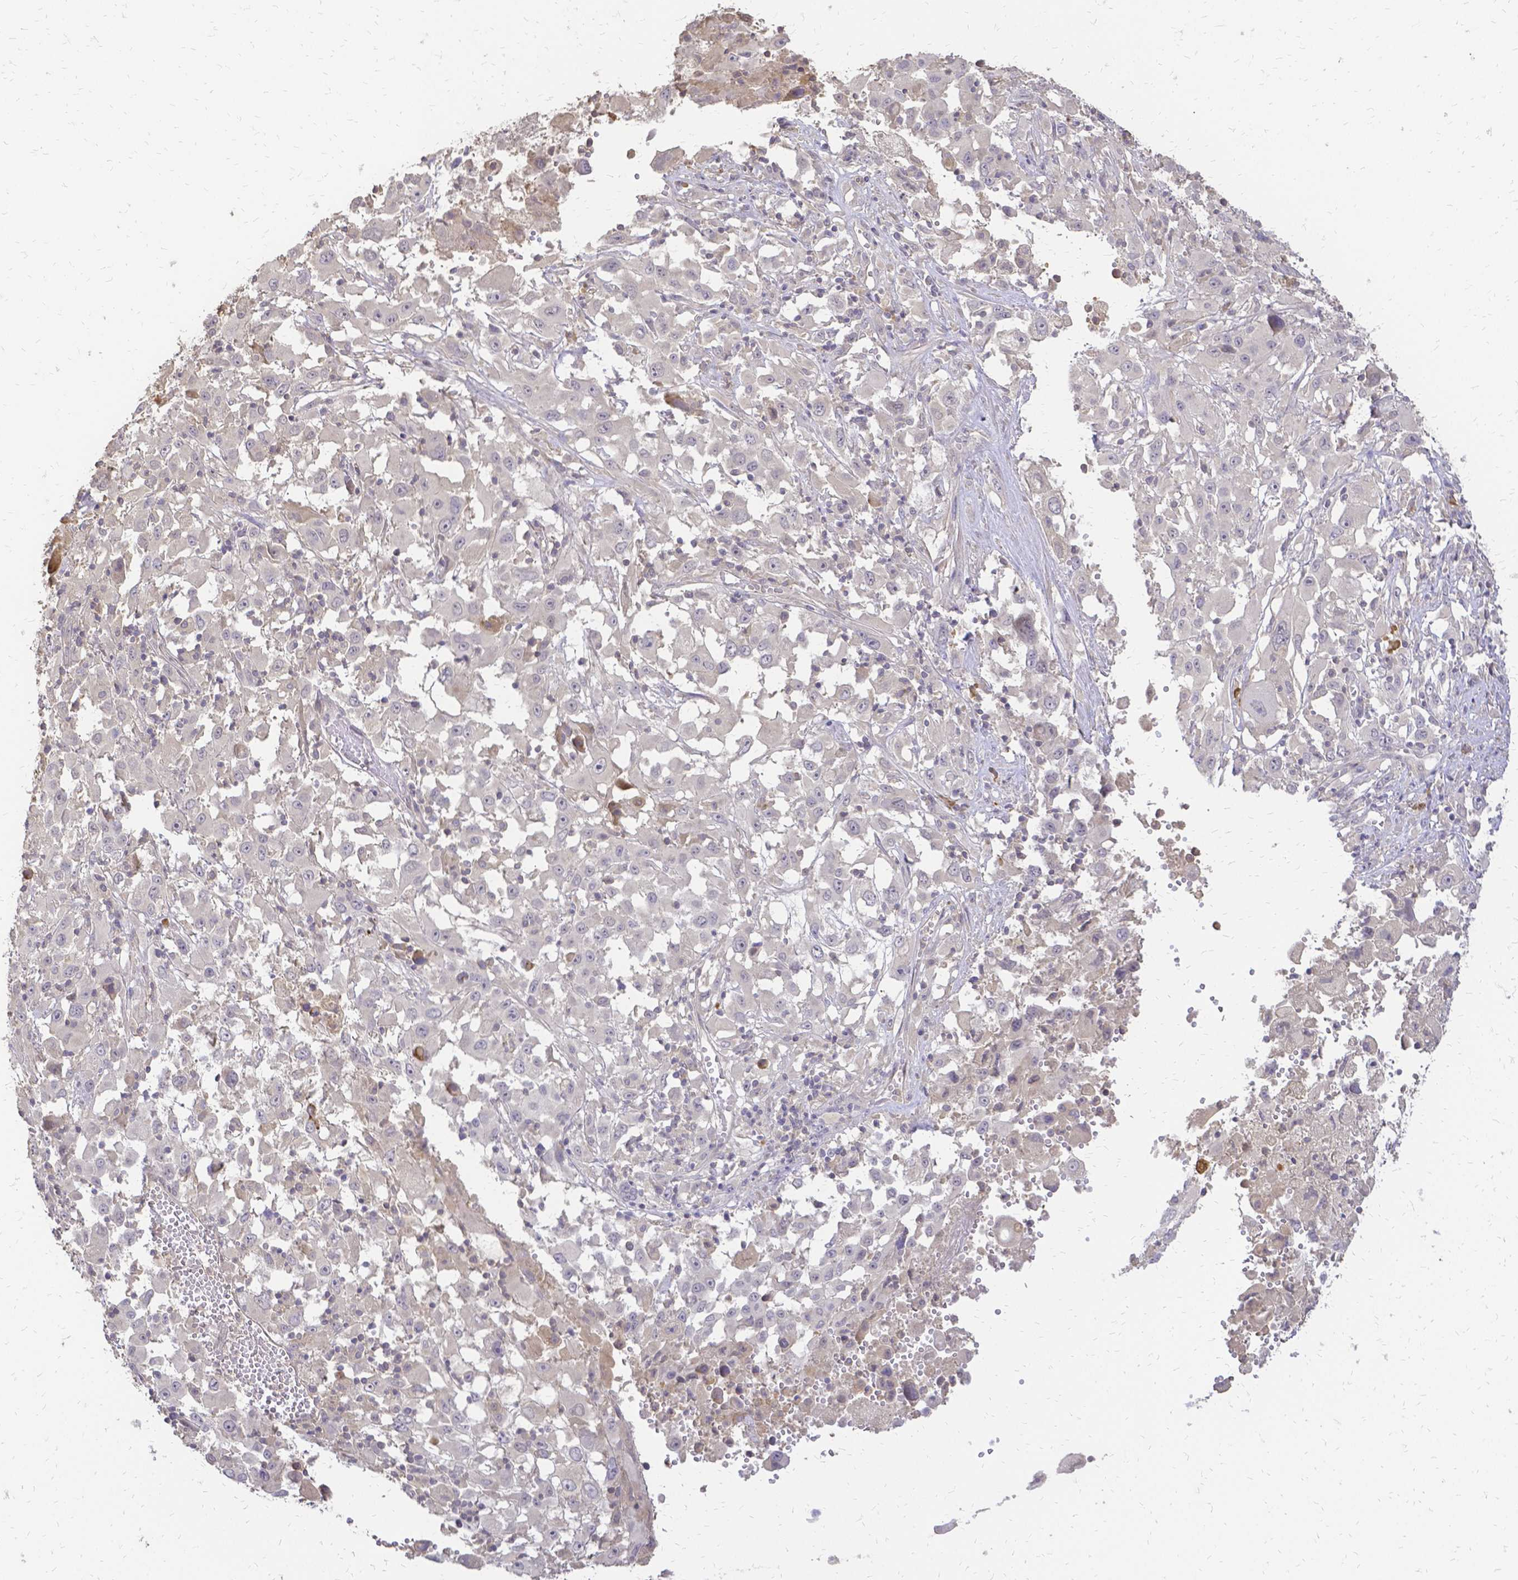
{"staining": {"intensity": "negative", "quantity": "none", "location": "none"}, "tissue": "melanoma", "cell_type": "Tumor cells", "image_type": "cancer", "snomed": [{"axis": "morphology", "description": "Malignant melanoma, Metastatic site"}, {"axis": "topography", "description": "Soft tissue"}], "caption": "DAB immunohistochemical staining of human malignant melanoma (metastatic site) demonstrates no significant staining in tumor cells.", "gene": "CIB1", "patient": {"sex": "male", "age": 50}}